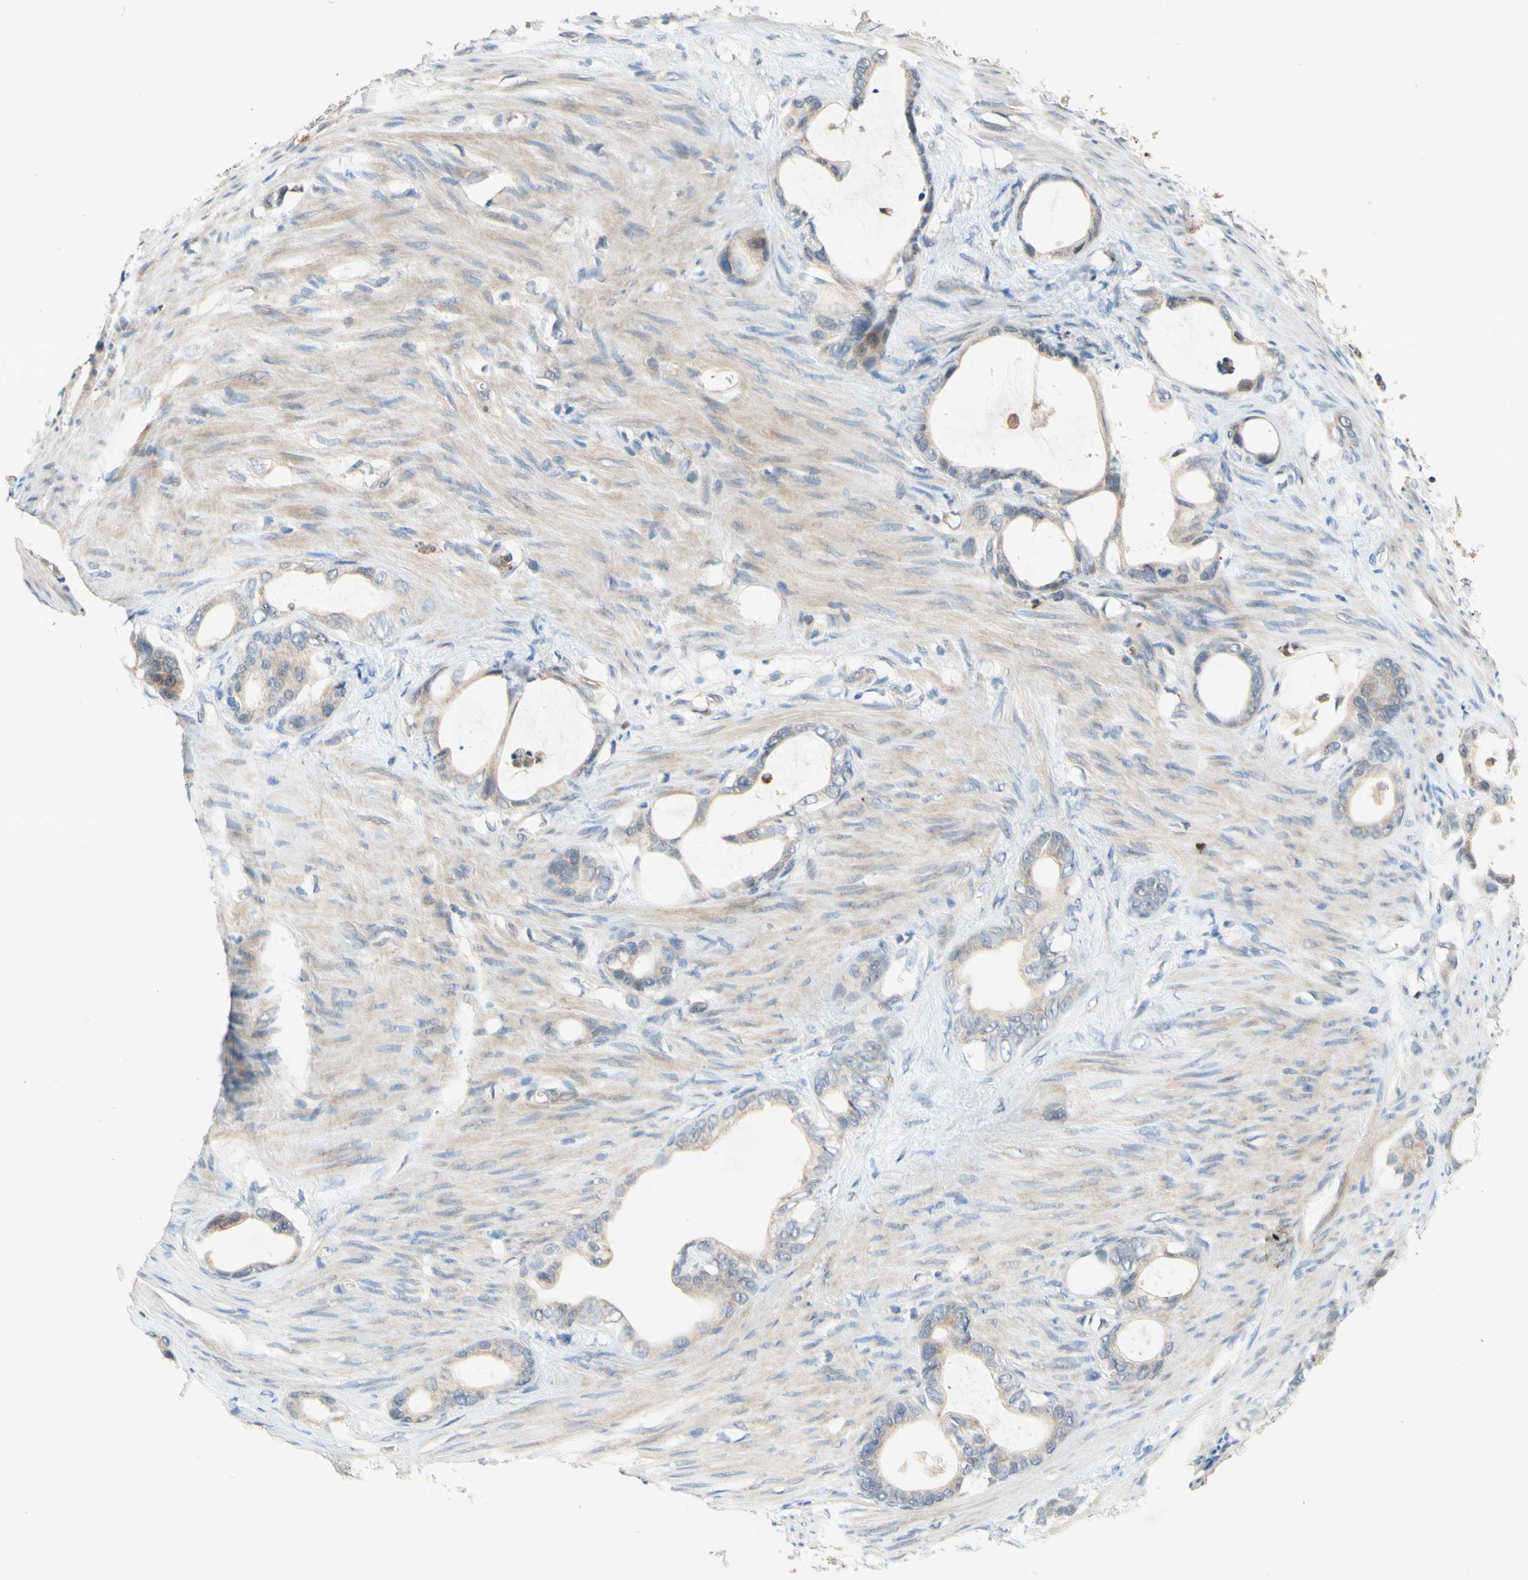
{"staining": {"intensity": "weak", "quantity": ">75%", "location": "cytoplasmic/membranous"}, "tissue": "stomach cancer", "cell_type": "Tumor cells", "image_type": "cancer", "snomed": [{"axis": "morphology", "description": "Adenocarcinoma, NOS"}, {"axis": "topography", "description": "Stomach"}], "caption": "High-magnification brightfield microscopy of stomach cancer (adenocarcinoma) stained with DAB (3,3'-diaminobenzidine) (brown) and counterstained with hematoxylin (blue). tumor cells exhibit weak cytoplasmic/membranous positivity is identified in about>75% of cells.", "gene": "GATA1", "patient": {"sex": "female", "age": 75}}